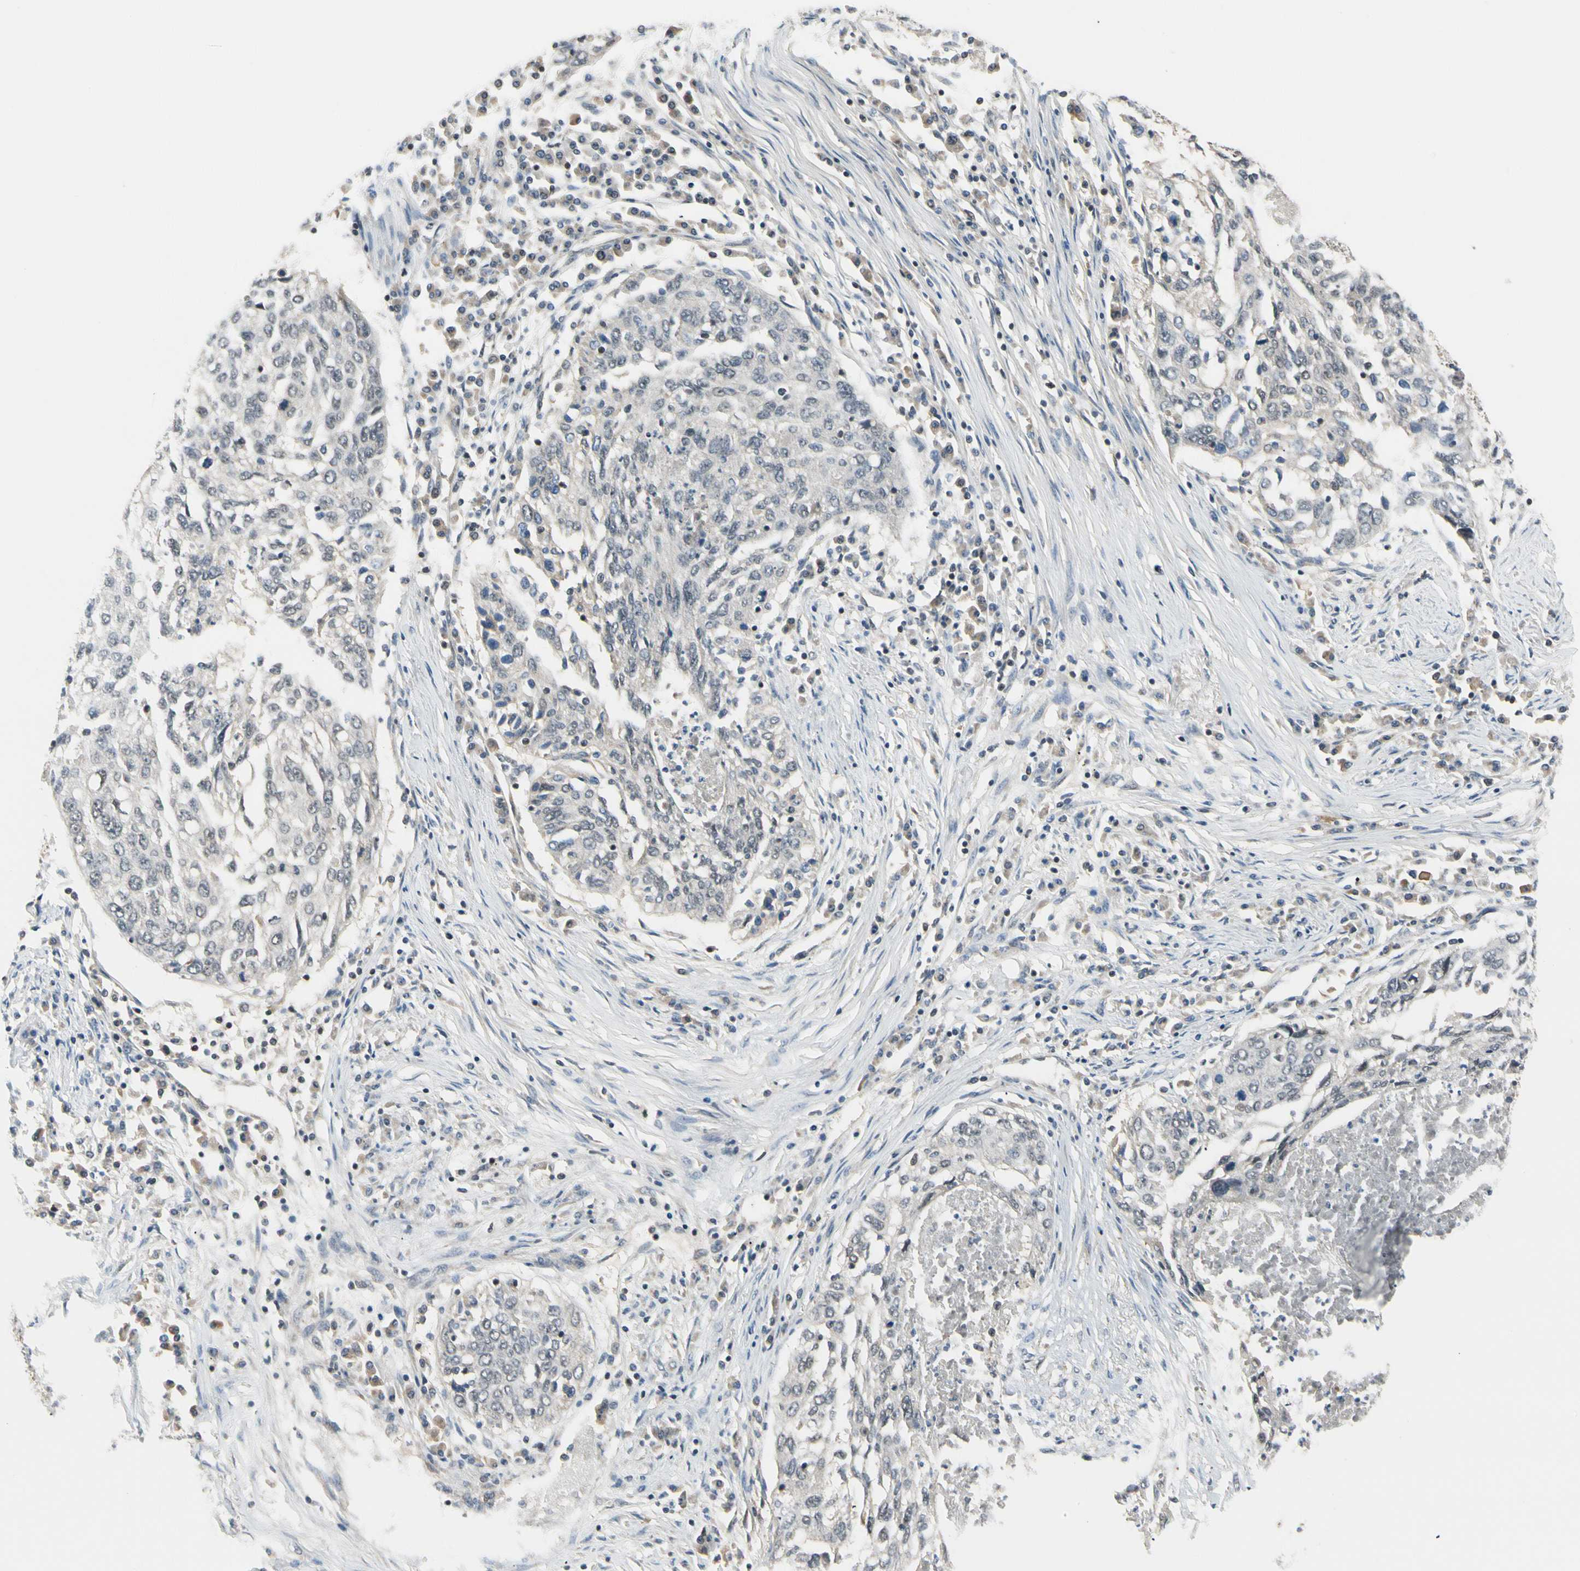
{"staining": {"intensity": "negative", "quantity": "none", "location": "none"}, "tissue": "lung cancer", "cell_type": "Tumor cells", "image_type": "cancer", "snomed": [{"axis": "morphology", "description": "Squamous cell carcinoma, NOS"}, {"axis": "topography", "description": "Lung"}], "caption": "DAB (3,3'-diaminobenzidine) immunohistochemical staining of human lung squamous cell carcinoma displays no significant staining in tumor cells. (DAB immunohistochemistry with hematoxylin counter stain).", "gene": "TAF12", "patient": {"sex": "female", "age": 63}}